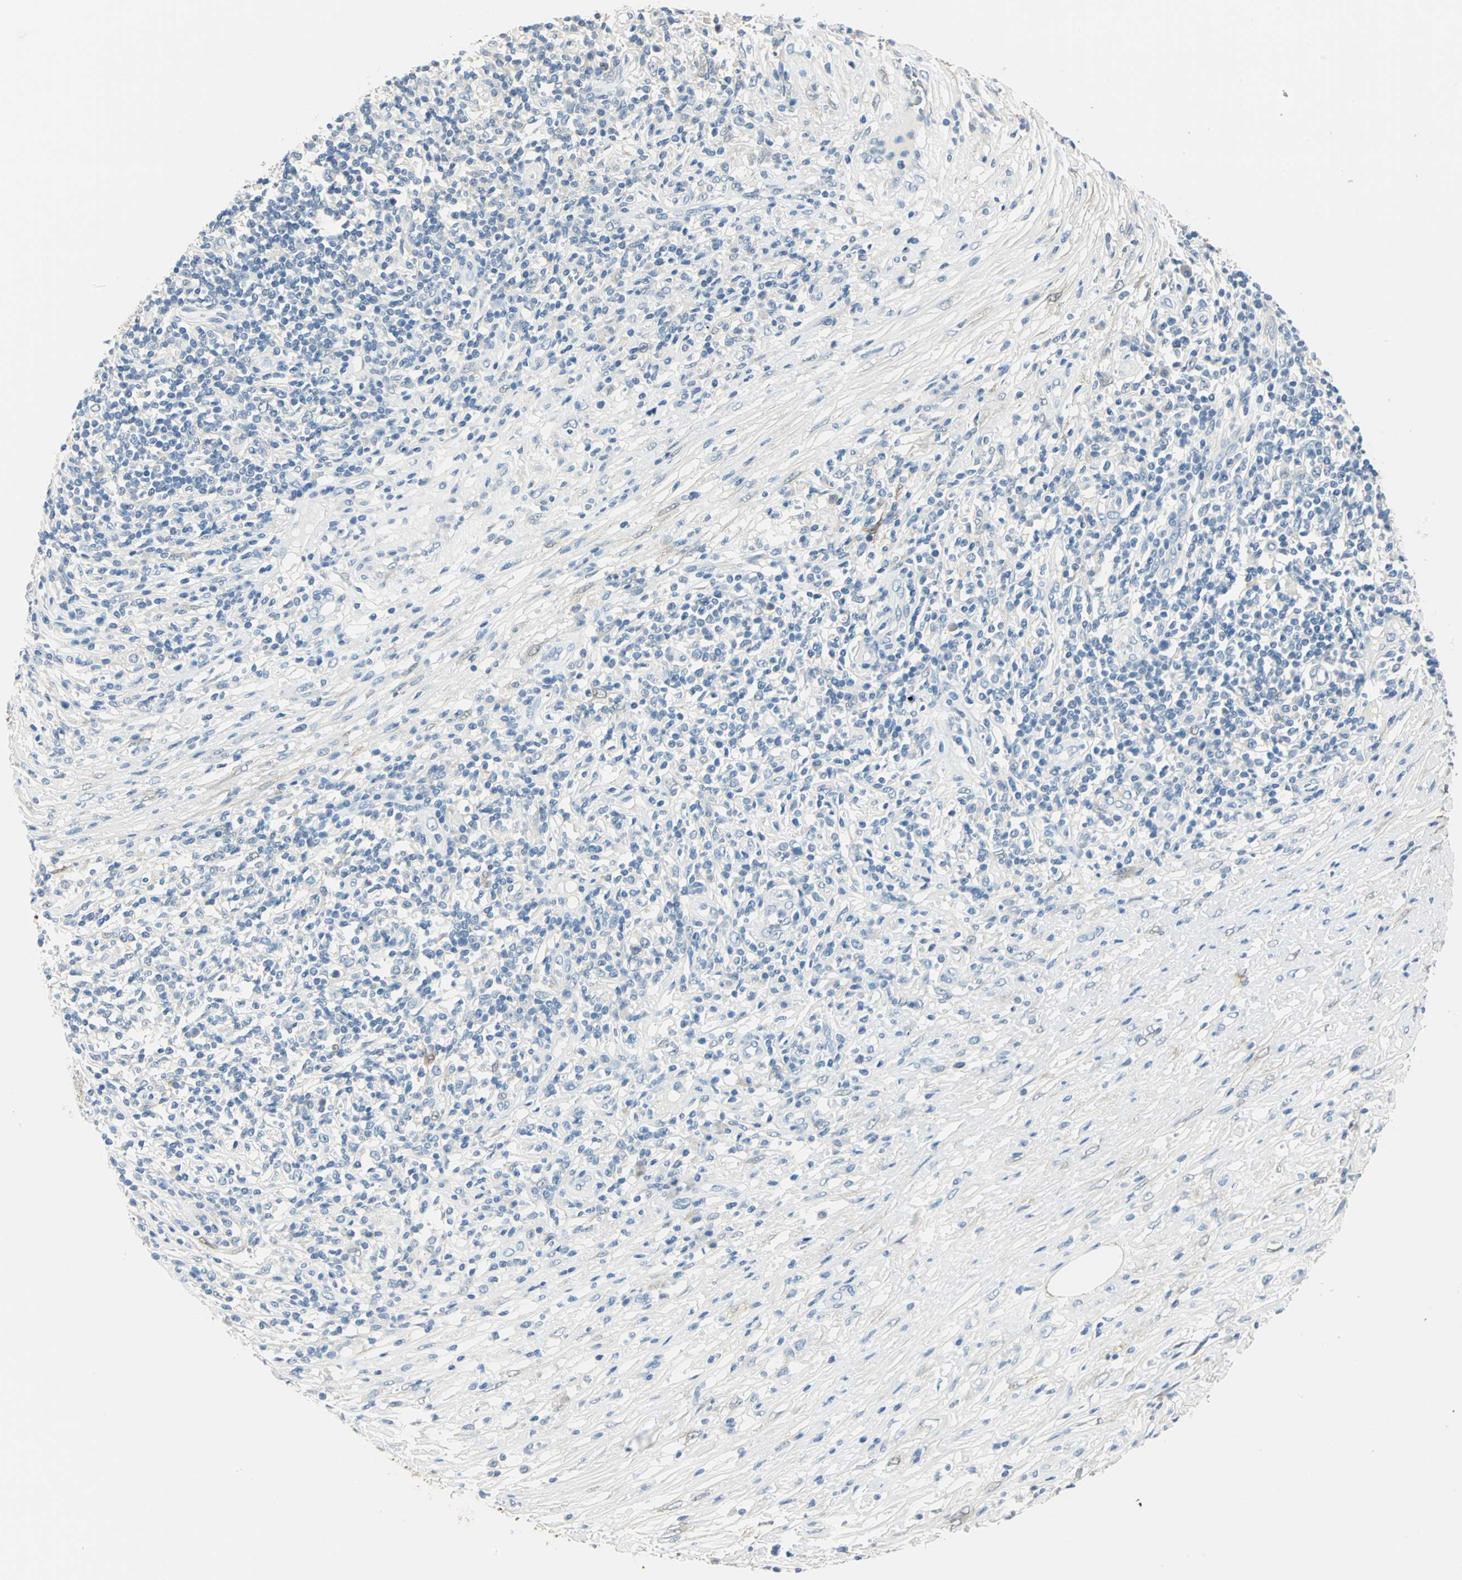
{"staining": {"intensity": "negative", "quantity": "none", "location": "none"}, "tissue": "lymphoma", "cell_type": "Tumor cells", "image_type": "cancer", "snomed": [{"axis": "morphology", "description": "Malignant lymphoma, non-Hodgkin's type, High grade"}, {"axis": "topography", "description": "Lymph node"}], "caption": "Immunohistochemistry photomicrograph of human malignant lymphoma, non-Hodgkin's type (high-grade) stained for a protein (brown), which displays no positivity in tumor cells. Brightfield microscopy of immunohistochemistry (IHC) stained with DAB (brown) and hematoxylin (blue), captured at high magnification.", "gene": "UCHL1", "patient": {"sex": "female", "age": 84}}